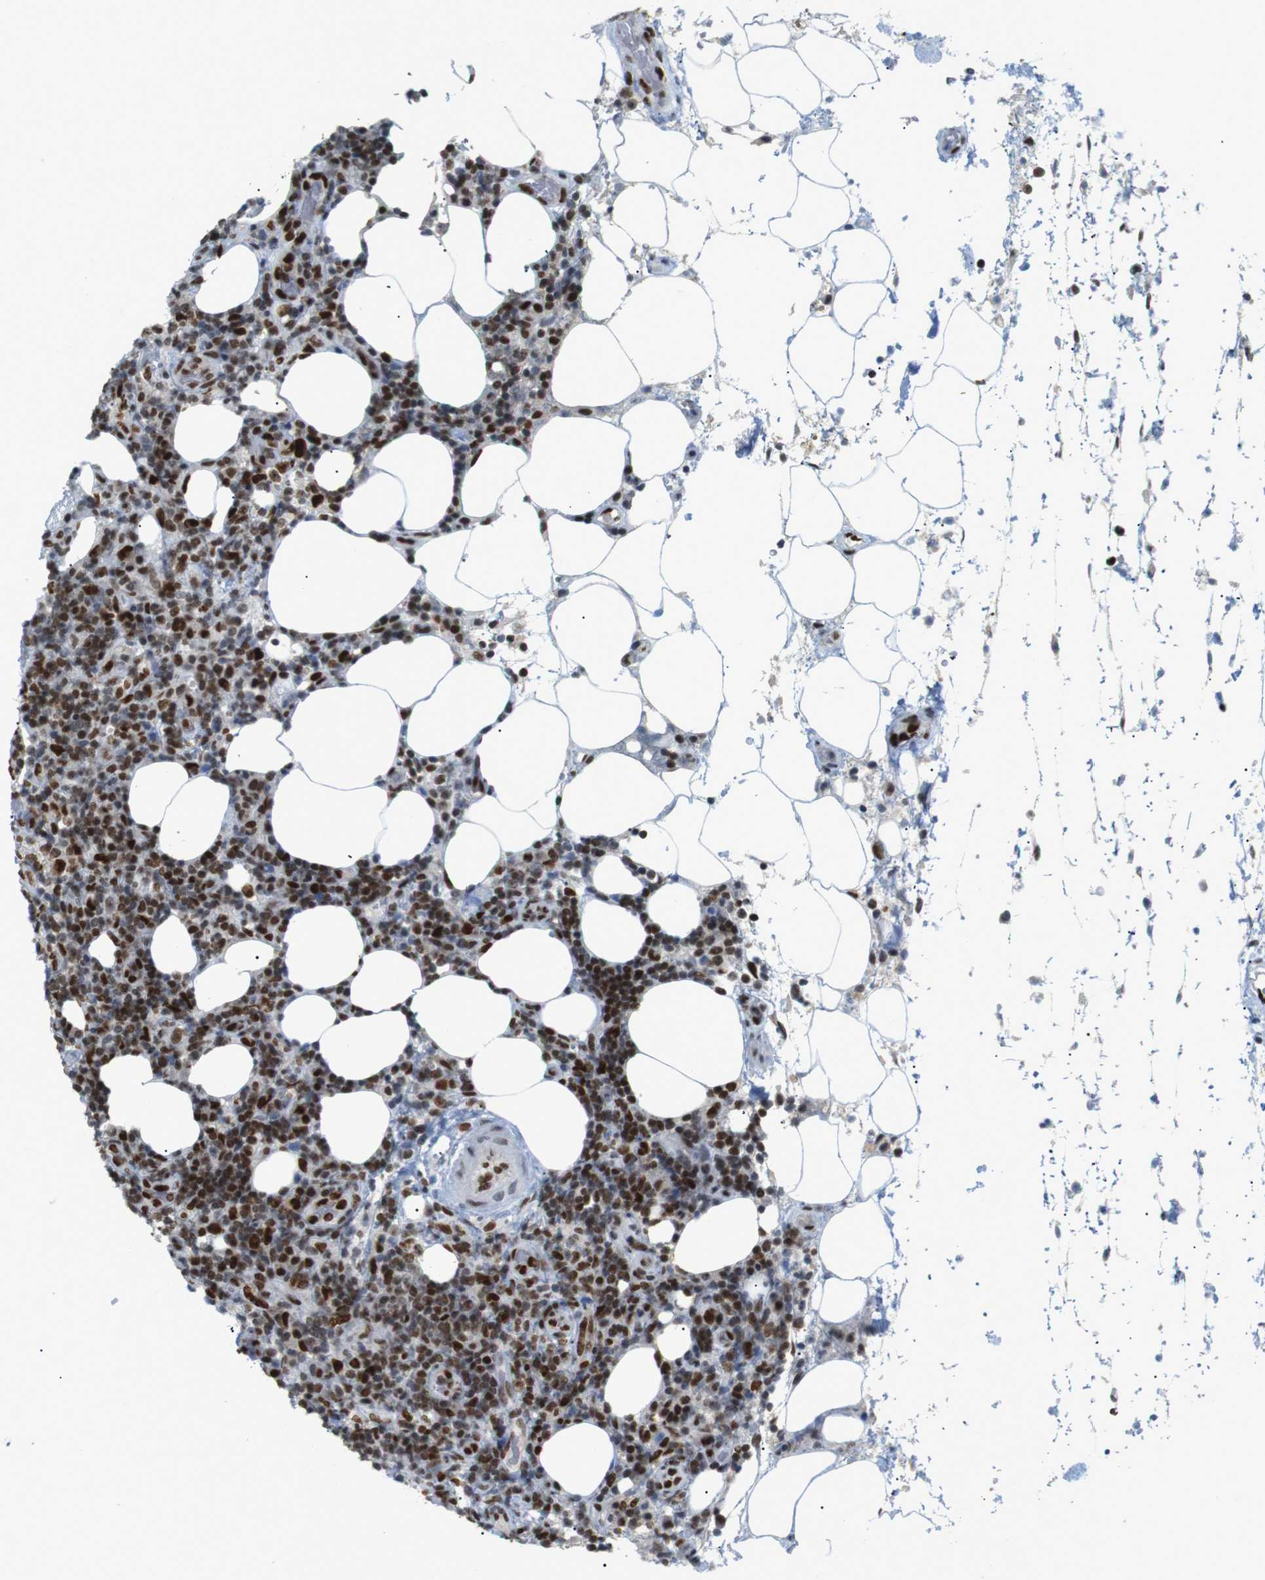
{"staining": {"intensity": "strong", "quantity": ">75%", "location": "nuclear"}, "tissue": "lymphoma", "cell_type": "Tumor cells", "image_type": "cancer", "snomed": [{"axis": "morphology", "description": "Malignant lymphoma, non-Hodgkin's type, High grade"}, {"axis": "topography", "description": "Lymph node"}], "caption": "Immunohistochemical staining of human lymphoma displays strong nuclear protein expression in about >75% of tumor cells.", "gene": "RIOX2", "patient": {"sex": "female", "age": 76}}